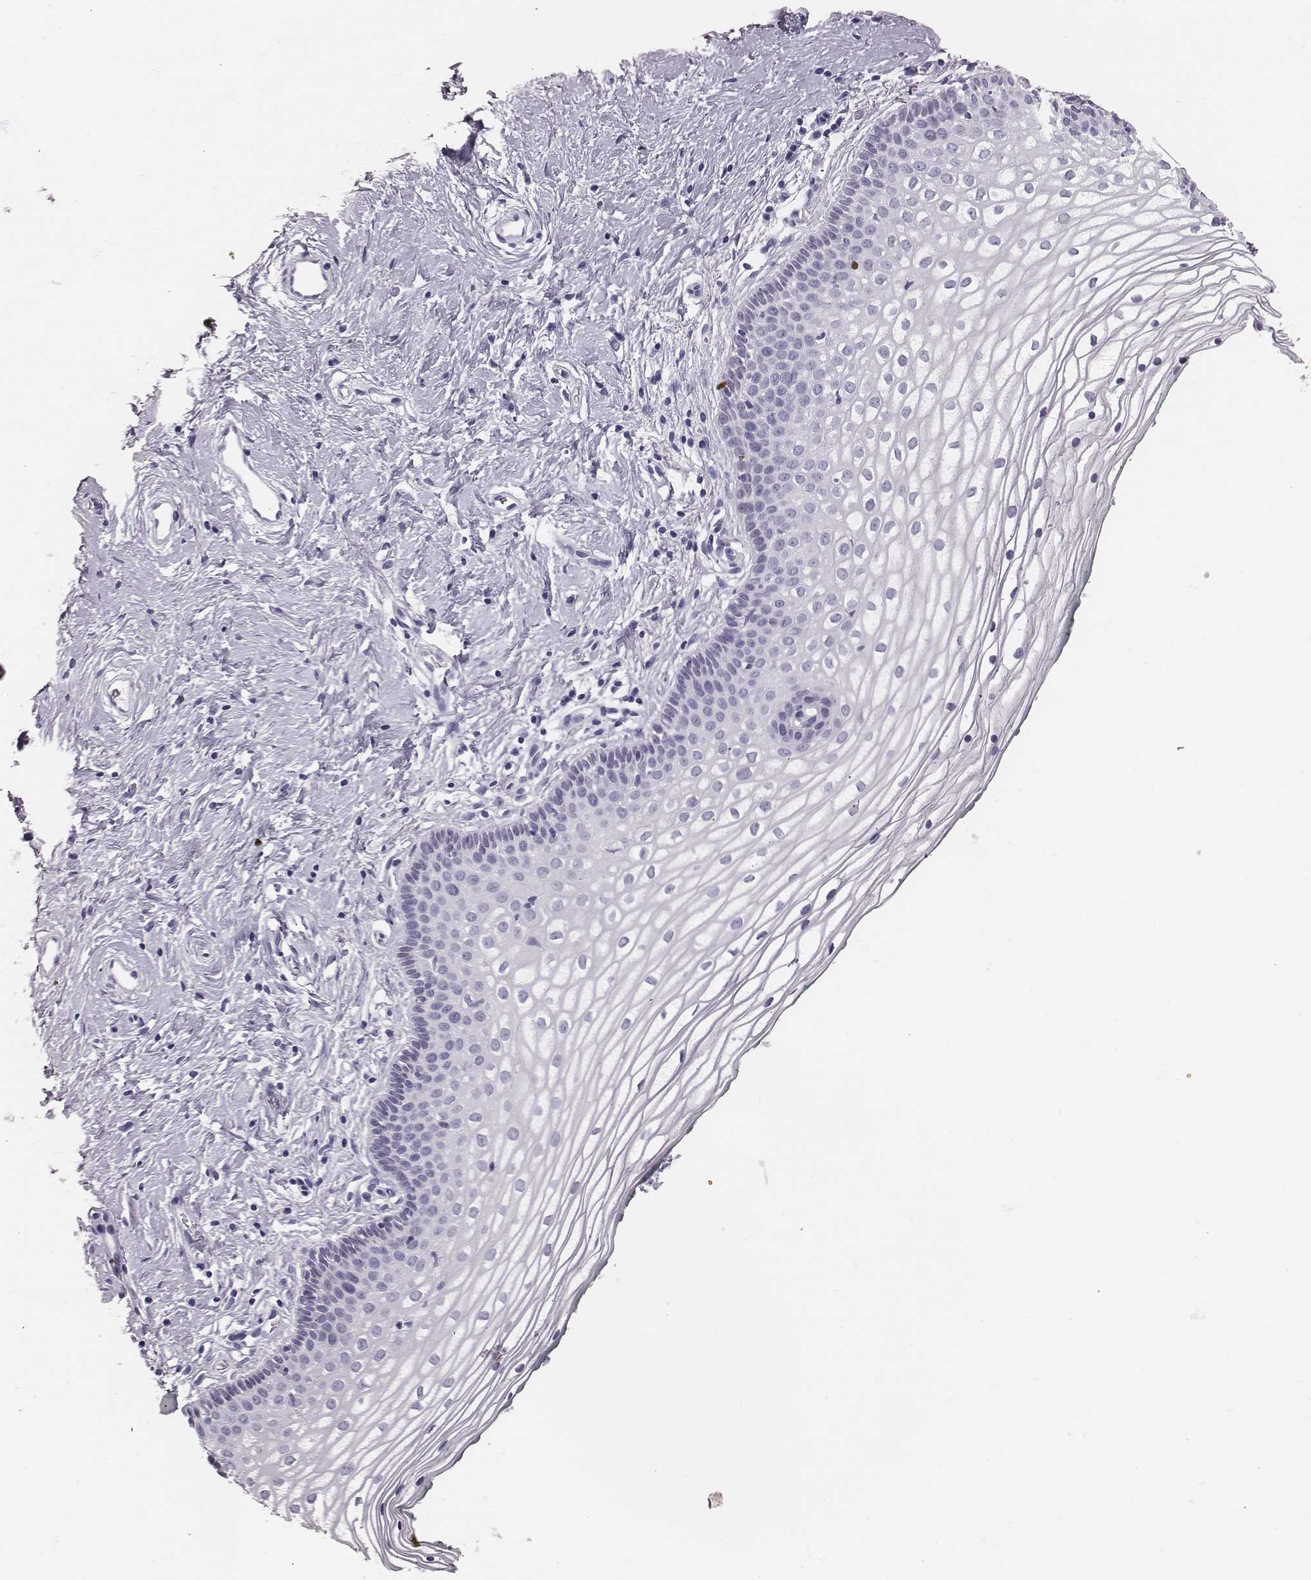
{"staining": {"intensity": "negative", "quantity": "none", "location": "none"}, "tissue": "vagina", "cell_type": "Squamous epithelial cells", "image_type": "normal", "snomed": [{"axis": "morphology", "description": "Normal tissue, NOS"}, {"axis": "topography", "description": "Vagina"}], "caption": "Immunohistochemical staining of normal human vagina reveals no significant staining in squamous epithelial cells. Brightfield microscopy of immunohistochemistry stained with DAB (3,3'-diaminobenzidine) (brown) and hematoxylin (blue), captured at high magnification.", "gene": "H1", "patient": {"sex": "female", "age": 36}}